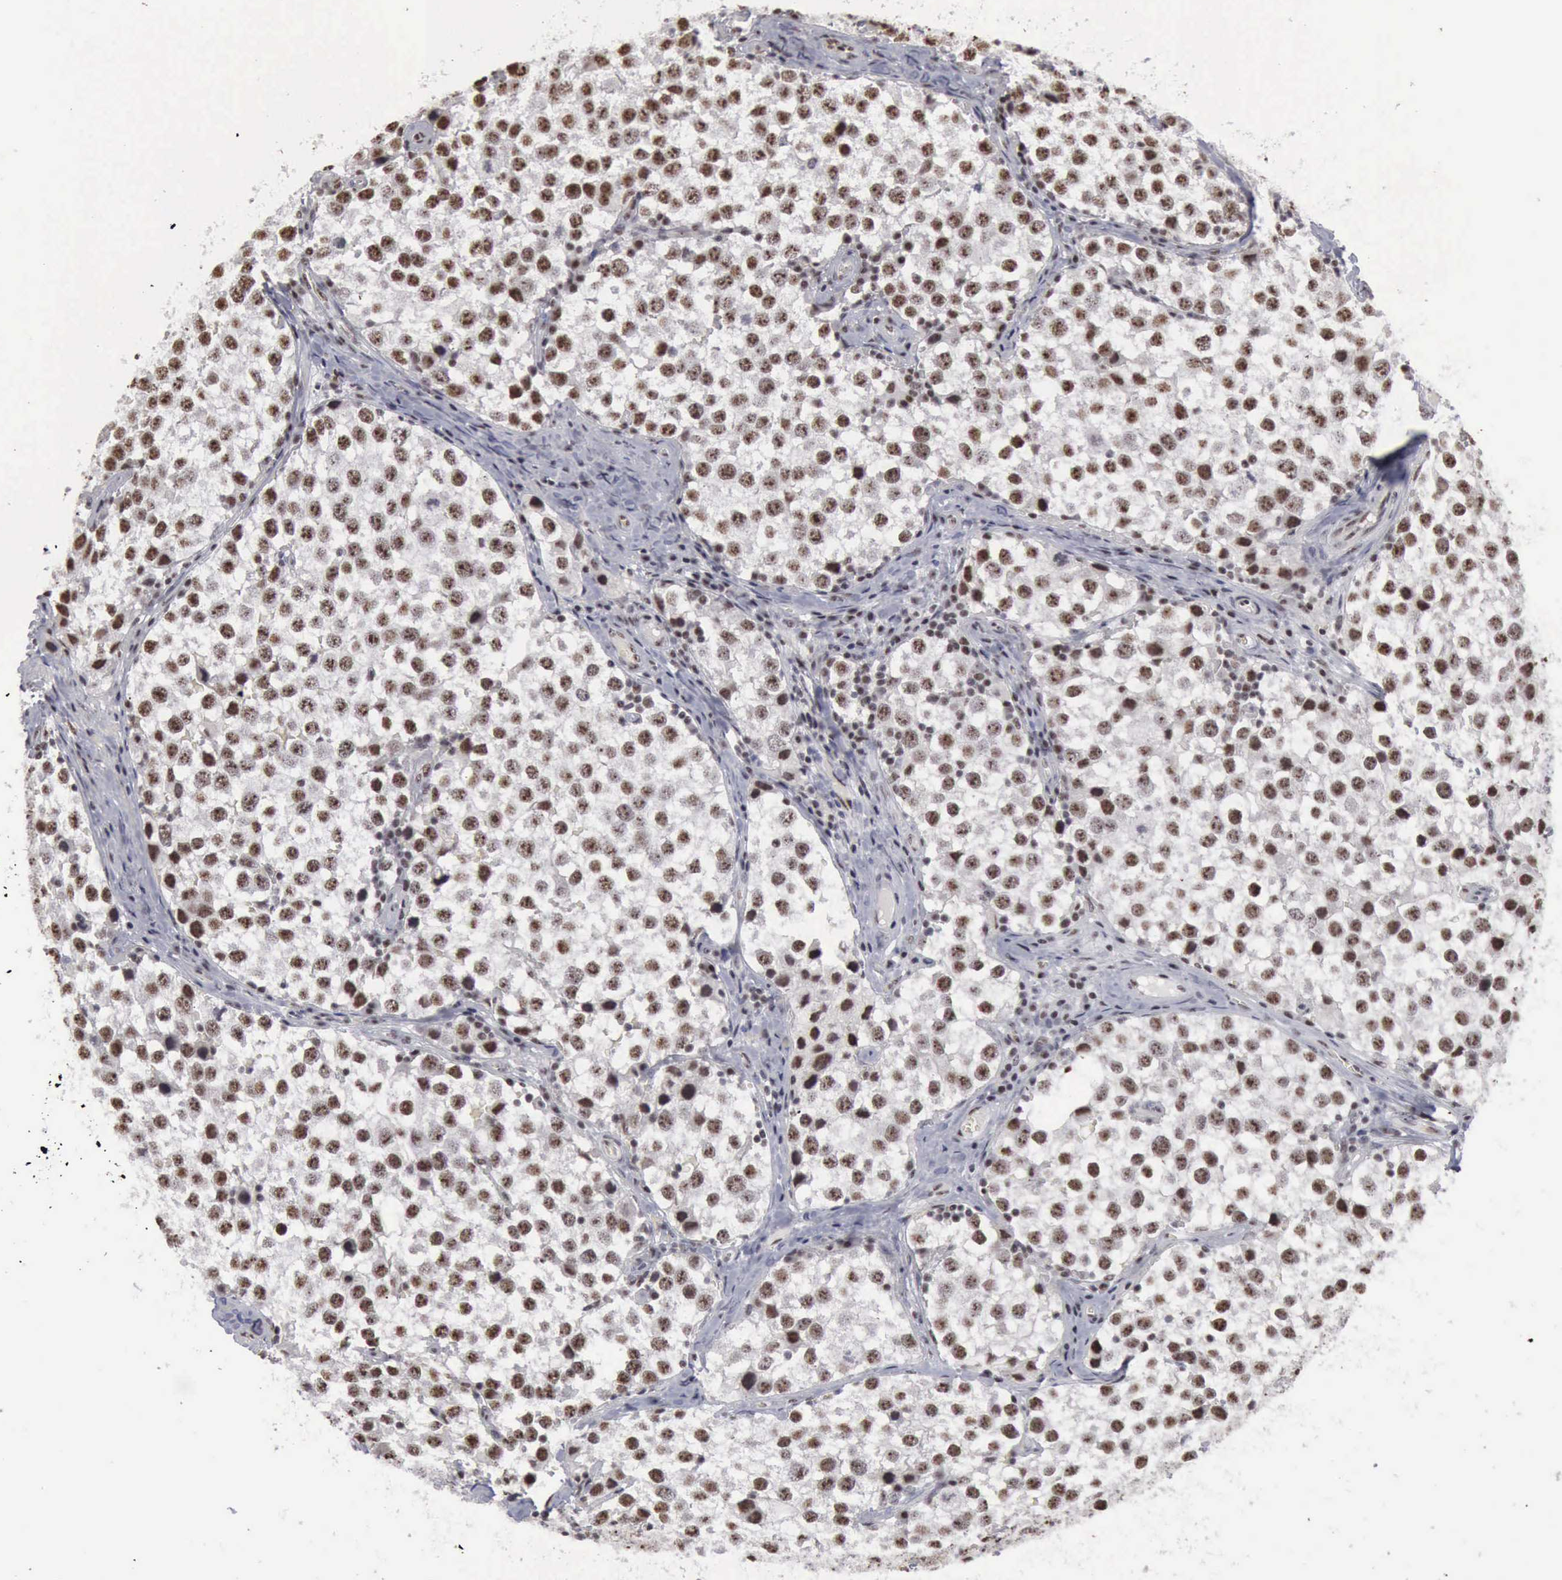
{"staining": {"intensity": "moderate", "quantity": ">75%", "location": "nuclear"}, "tissue": "testis cancer", "cell_type": "Tumor cells", "image_type": "cancer", "snomed": [{"axis": "morphology", "description": "Seminoma, NOS"}, {"axis": "topography", "description": "Testis"}], "caption": "The photomicrograph displays staining of testis cancer, revealing moderate nuclear protein positivity (brown color) within tumor cells.", "gene": "KIAA0586", "patient": {"sex": "male", "age": 39}}